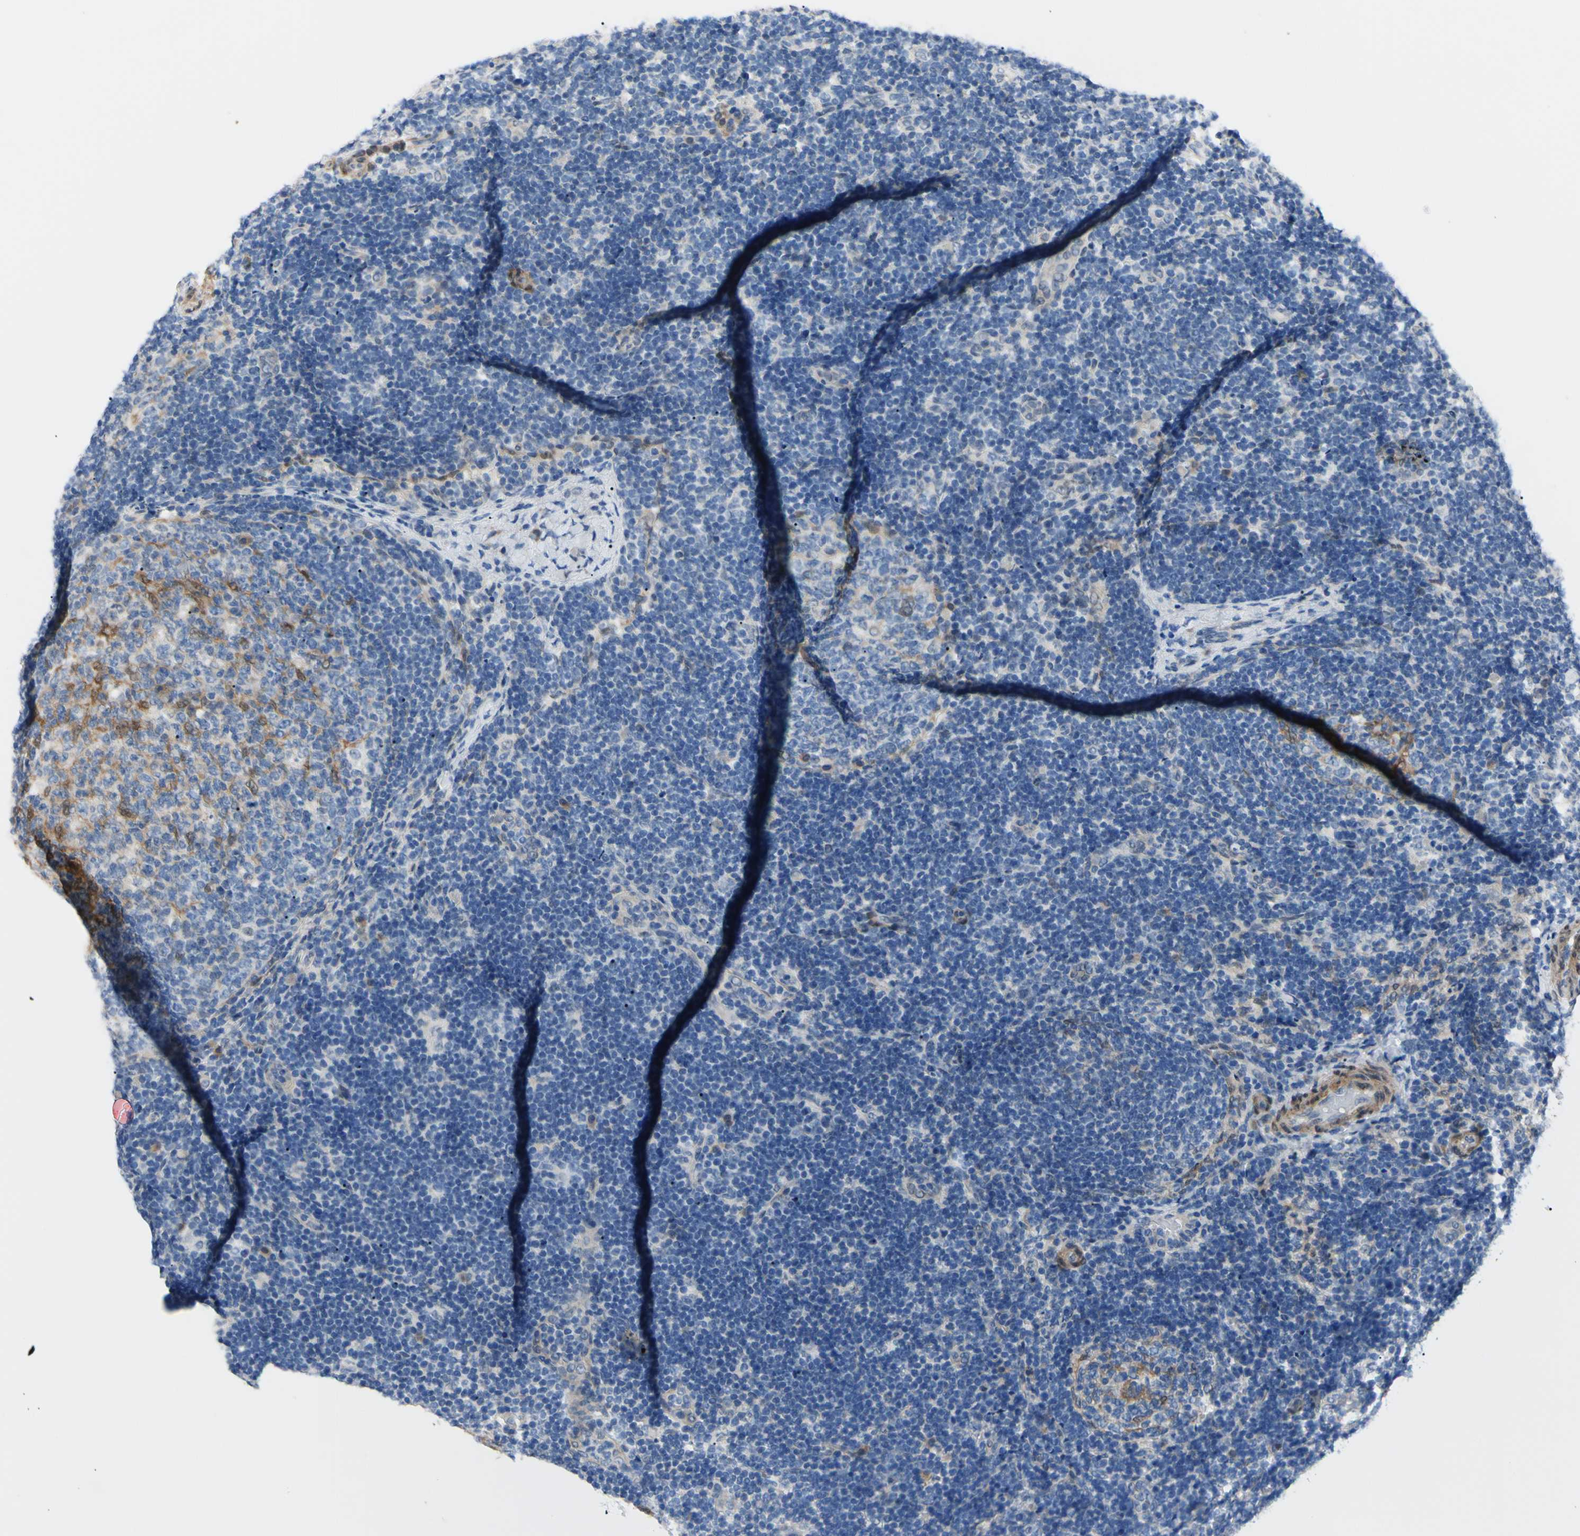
{"staining": {"intensity": "moderate", "quantity": "25%-75%", "location": "cytoplasmic/membranous"}, "tissue": "lymph node", "cell_type": "Germinal center cells", "image_type": "normal", "snomed": [{"axis": "morphology", "description": "Normal tissue, NOS"}, {"axis": "topography", "description": "Lymph node"}], "caption": "Protein staining by IHC shows moderate cytoplasmic/membranous expression in about 25%-75% of germinal center cells in normal lymph node. (DAB = brown stain, brightfield microscopy at high magnification).", "gene": "NOL3", "patient": {"sex": "female", "age": 14}}